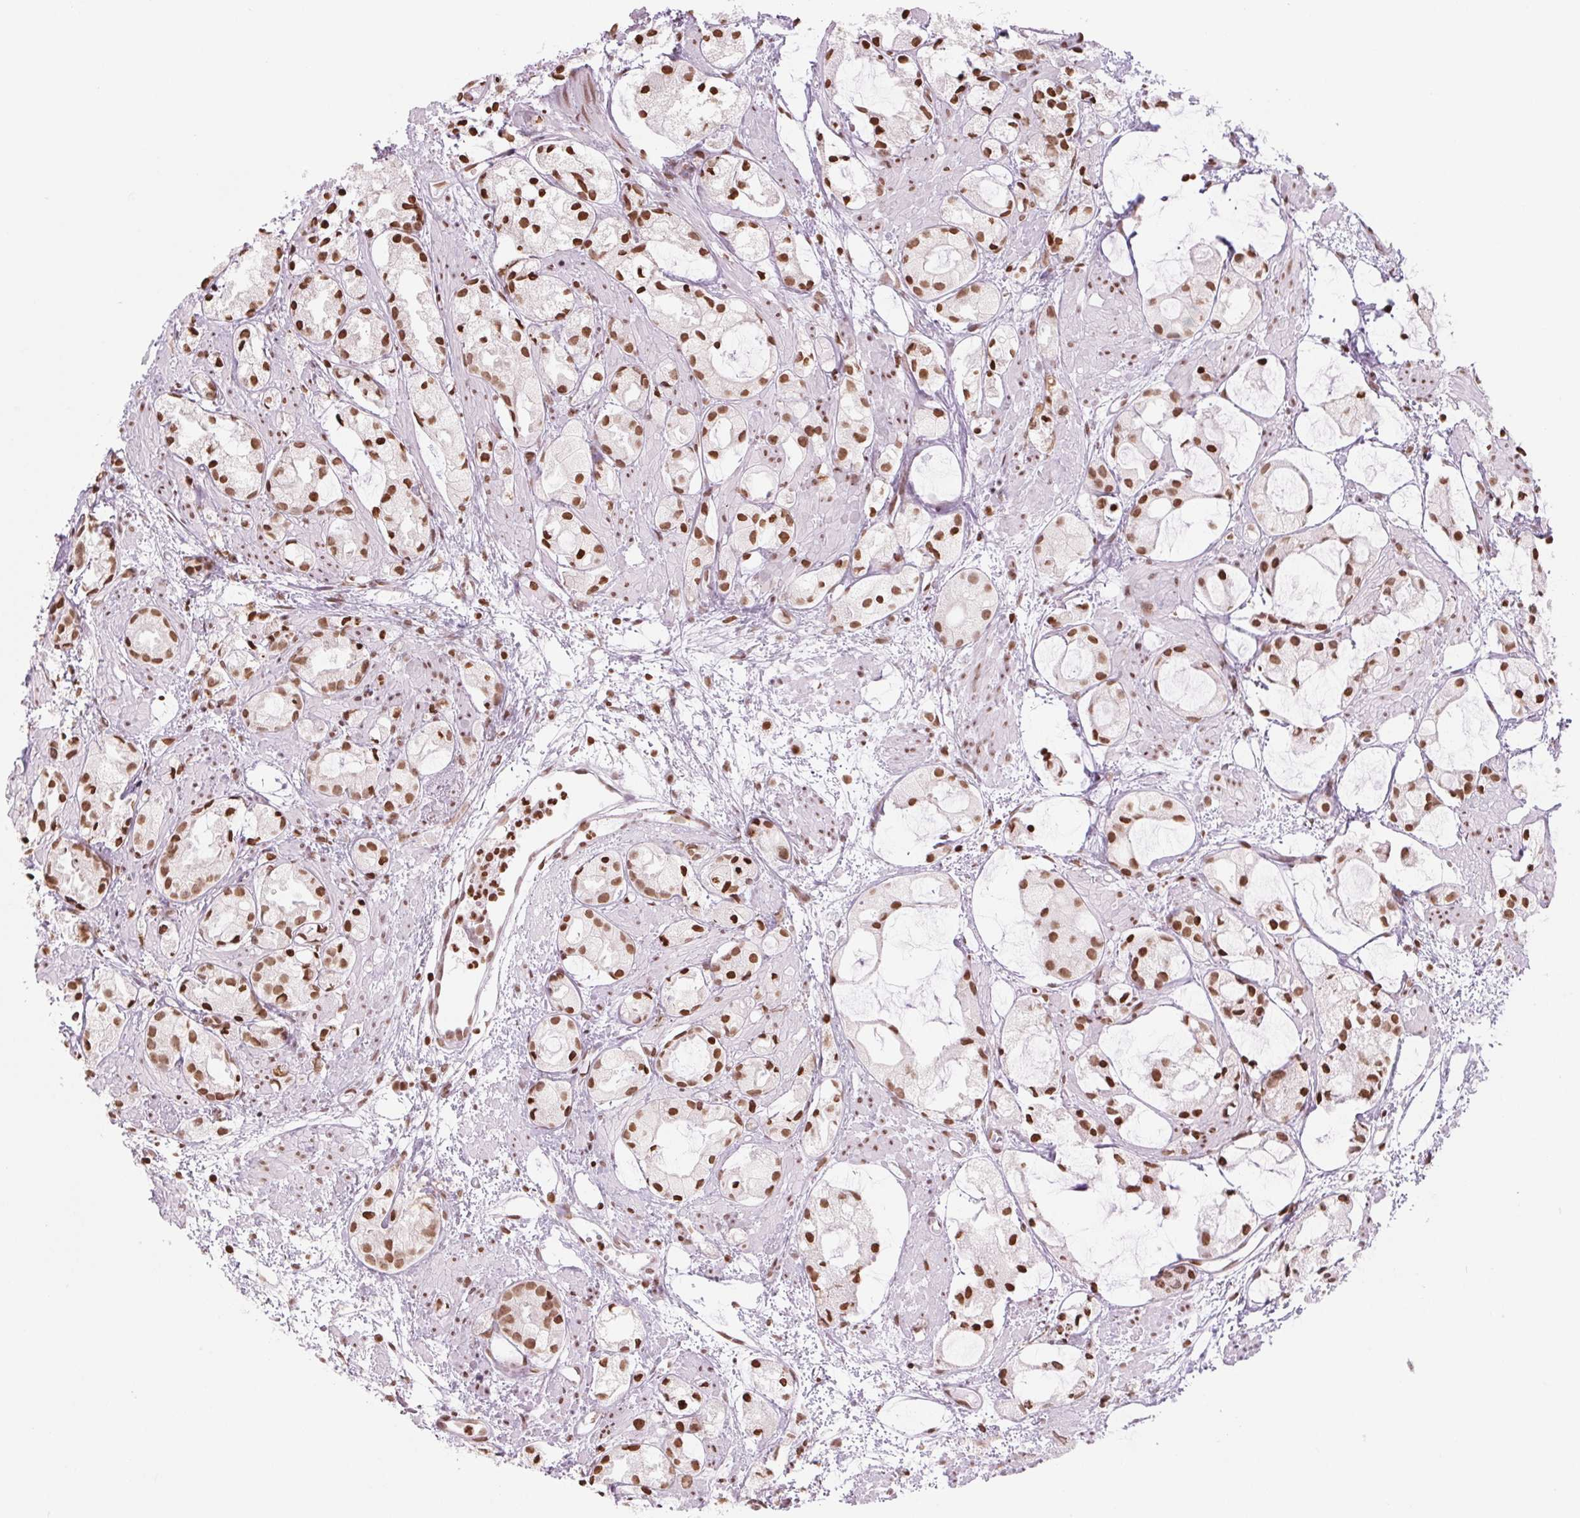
{"staining": {"intensity": "strong", "quantity": ">75%", "location": "nuclear"}, "tissue": "prostate cancer", "cell_type": "Tumor cells", "image_type": "cancer", "snomed": [{"axis": "morphology", "description": "Adenocarcinoma, High grade"}, {"axis": "topography", "description": "Prostate"}], "caption": "This is a photomicrograph of IHC staining of prostate cancer, which shows strong staining in the nuclear of tumor cells.", "gene": "SMIM12", "patient": {"sex": "male", "age": 85}}